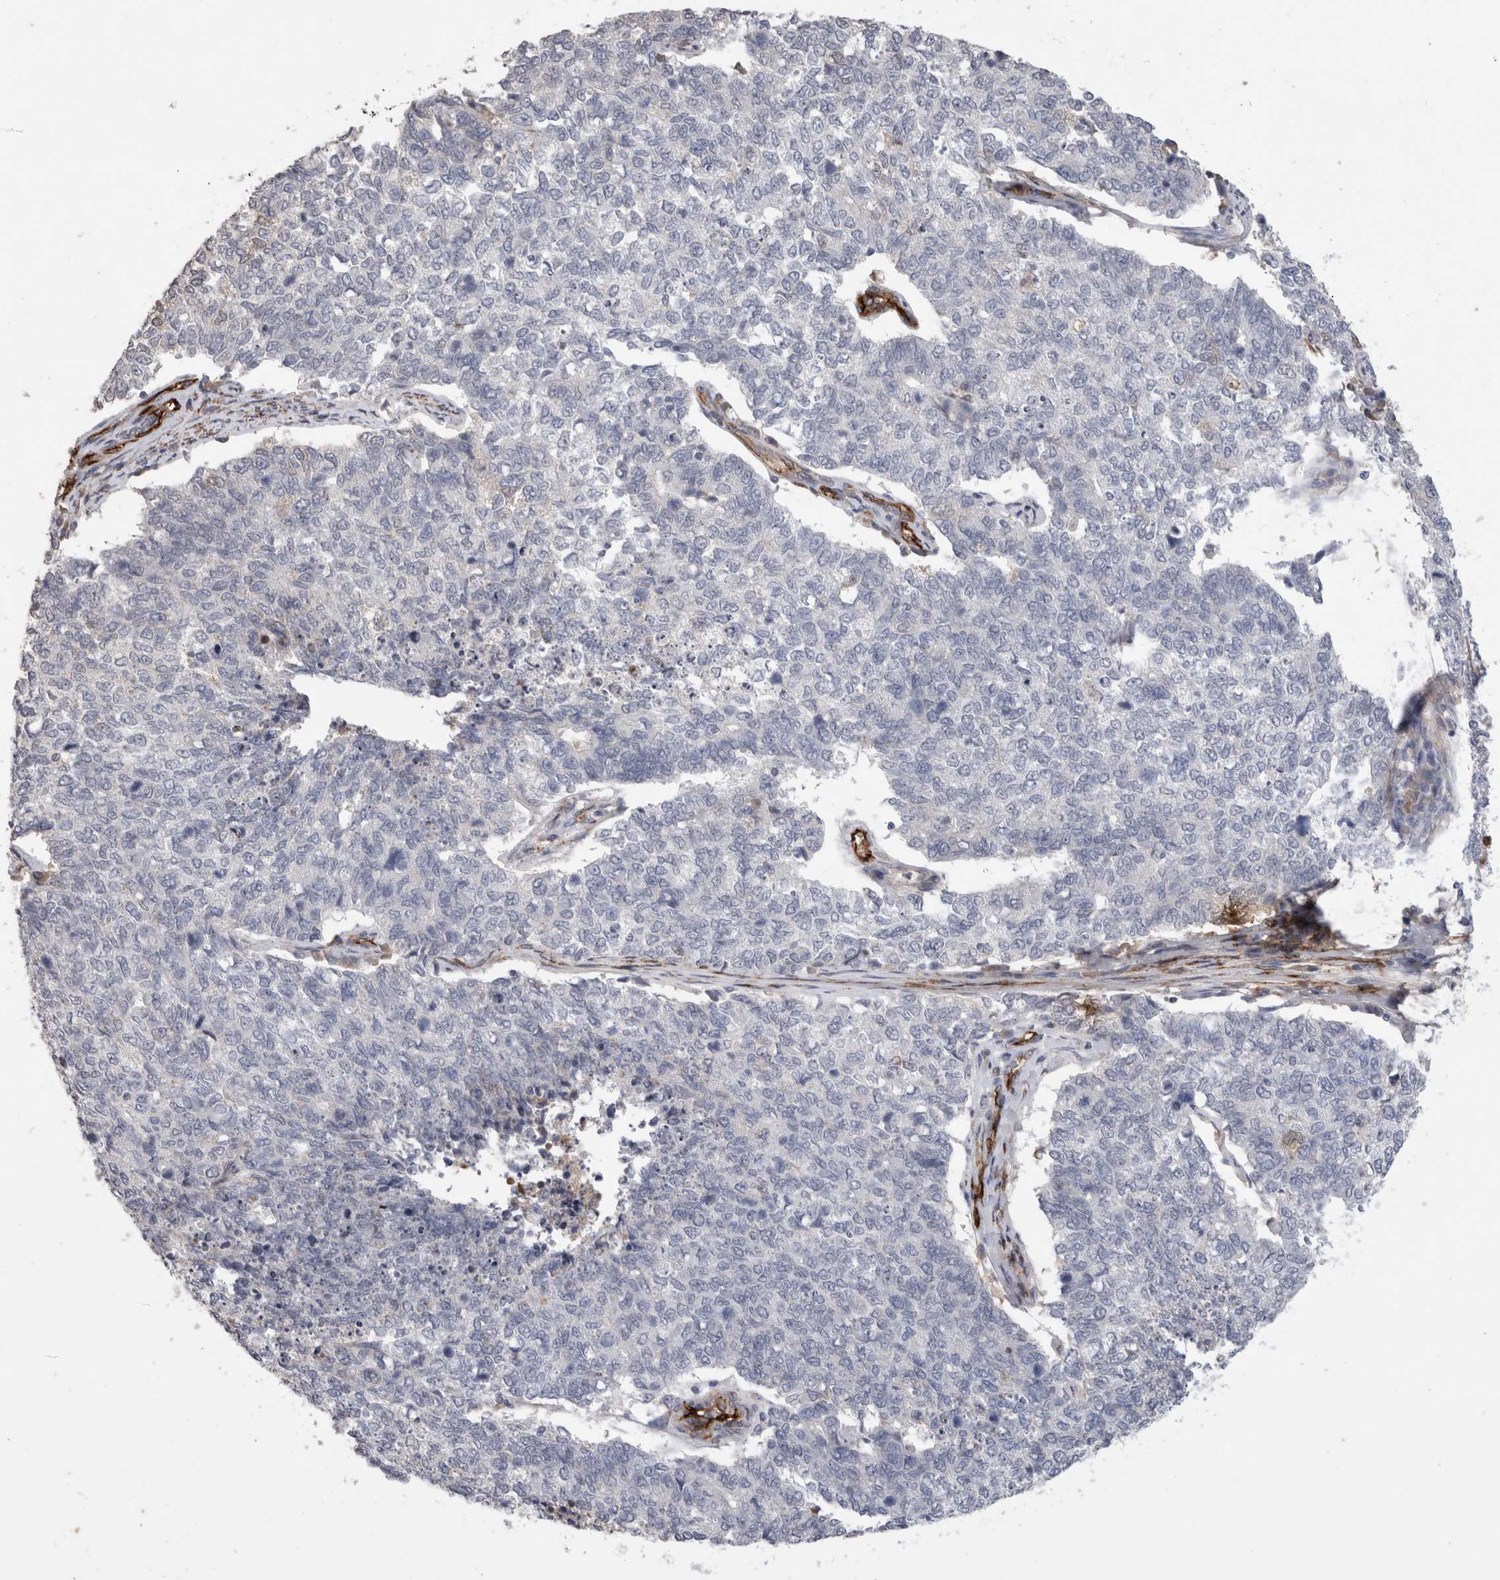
{"staining": {"intensity": "negative", "quantity": "none", "location": "none"}, "tissue": "cervical cancer", "cell_type": "Tumor cells", "image_type": "cancer", "snomed": [{"axis": "morphology", "description": "Squamous cell carcinoma, NOS"}, {"axis": "topography", "description": "Cervix"}], "caption": "Protein analysis of cervical squamous cell carcinoma demonstrates no significant positivity in tumor cells.", "gene": "CDH13", "patient": {"sex": "female", "age": 63}}